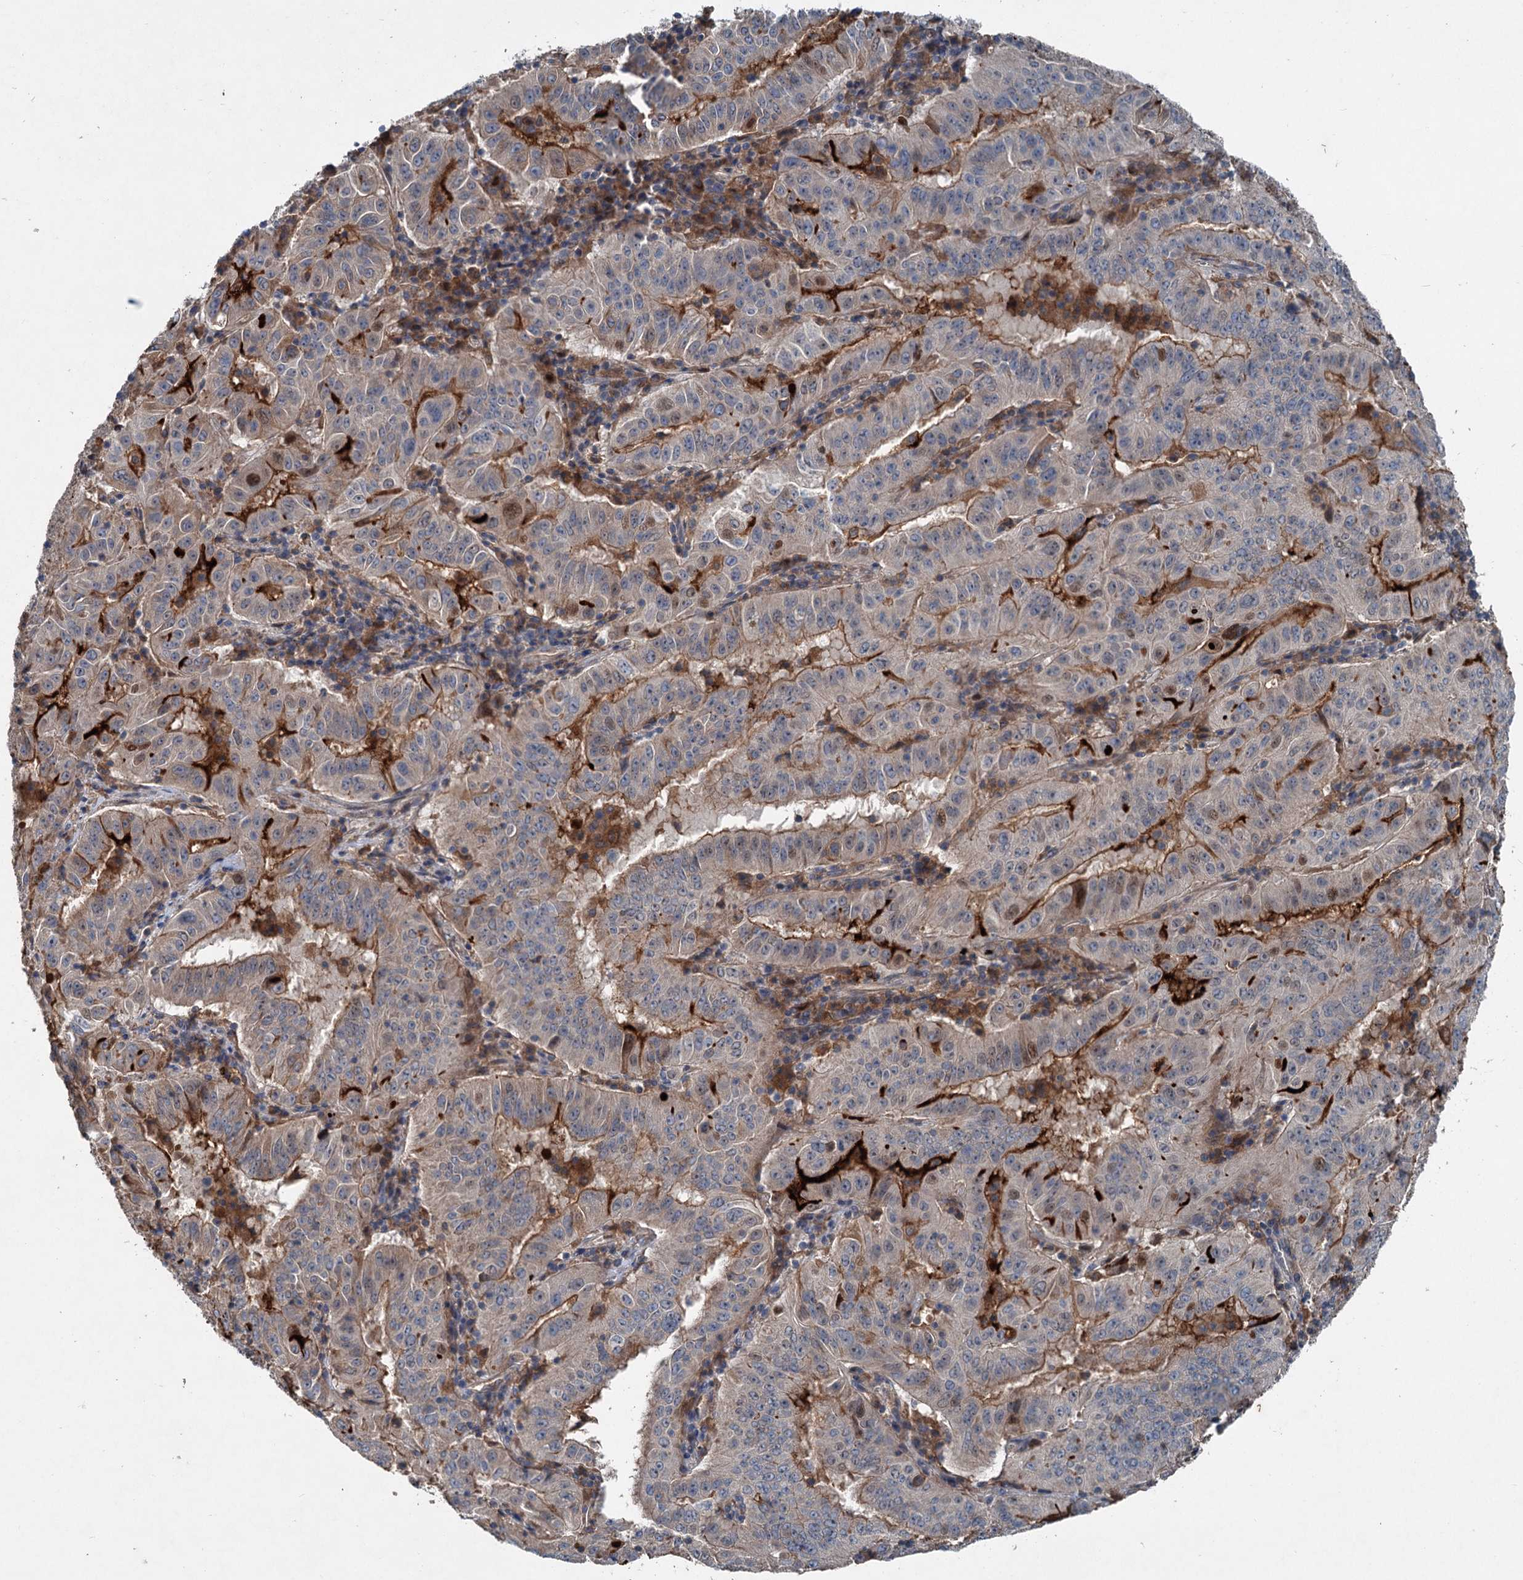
{"staining": {"intensity": "strong", "quantity": "25%-75%", "location": "cytoplasmic/membranous,nuclear"}, "tissue": "pancreatic cancer", "cell_type": "Tumor cells", "image_type": "cancer", "snomed": [{"axis": "morphology", "description": "Adenocarcinoma, NOS"}, {"axis": "topography", "description": "Pancreas"}], "caption": "Strong cytoplasmic/membranous and nuclear protein positivity is appreciated in approximately 25%-75% of tumor cells in pancreatic cancer (adenocarcinoma).", "gene": "TAPBPL", "patient": {"sex": "male", "age": 63}}